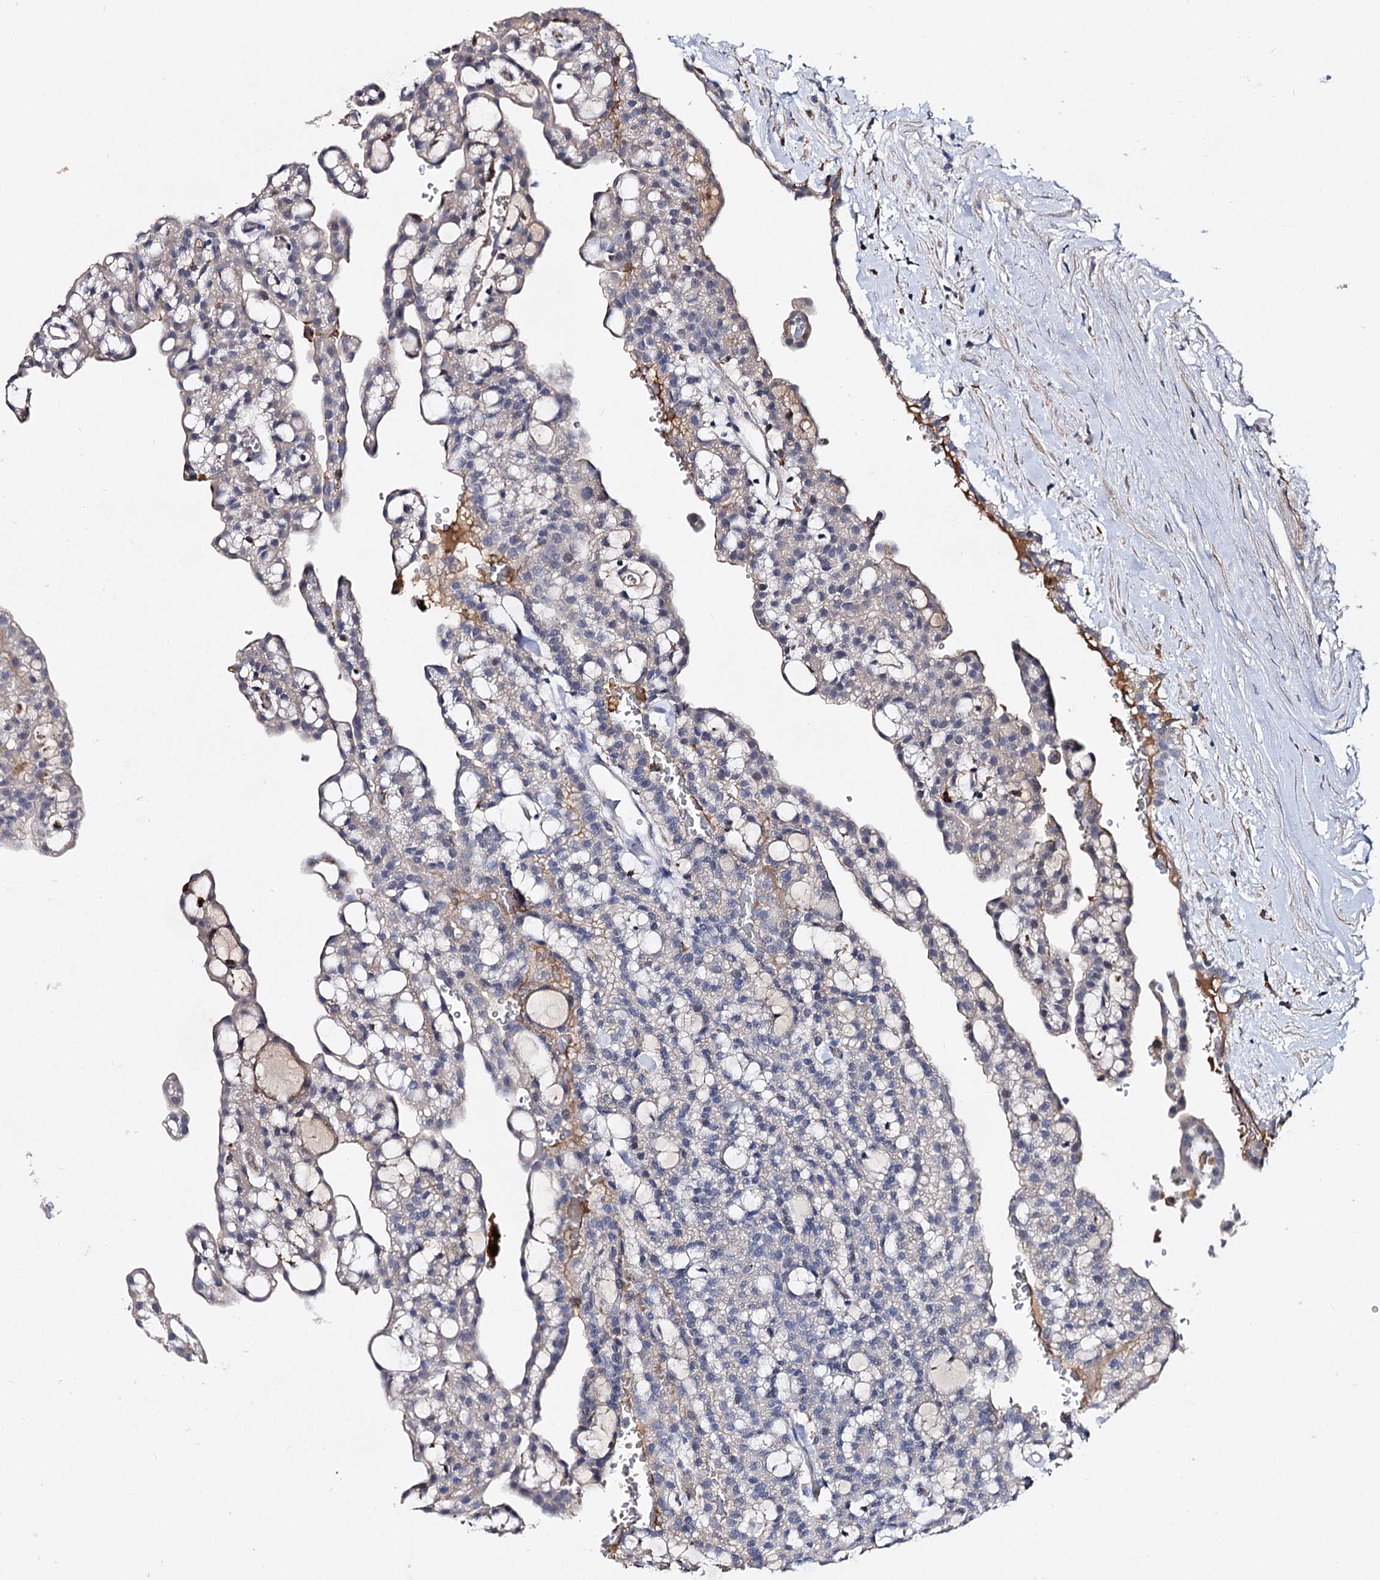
{"staining": {"intensity": "negative", "quantity": "none", "location": "none"}, "tissue": "renal cancer", "cell_type": "Tumor cells", "image_type": "cancer", "snomed": [{"axis": "morphology", "description": "Adenocarcinoma, NOS"}, {"axis": "topography", "description": "Kidney"}], "caption": "Immunohistochemistry (IHC) image of renal adenocarcinoma stained for a protein (brown), which reveals no staining in tumor cells.", "gene": "HVCN1", "patient": {"sex": "male", "age": 63}}